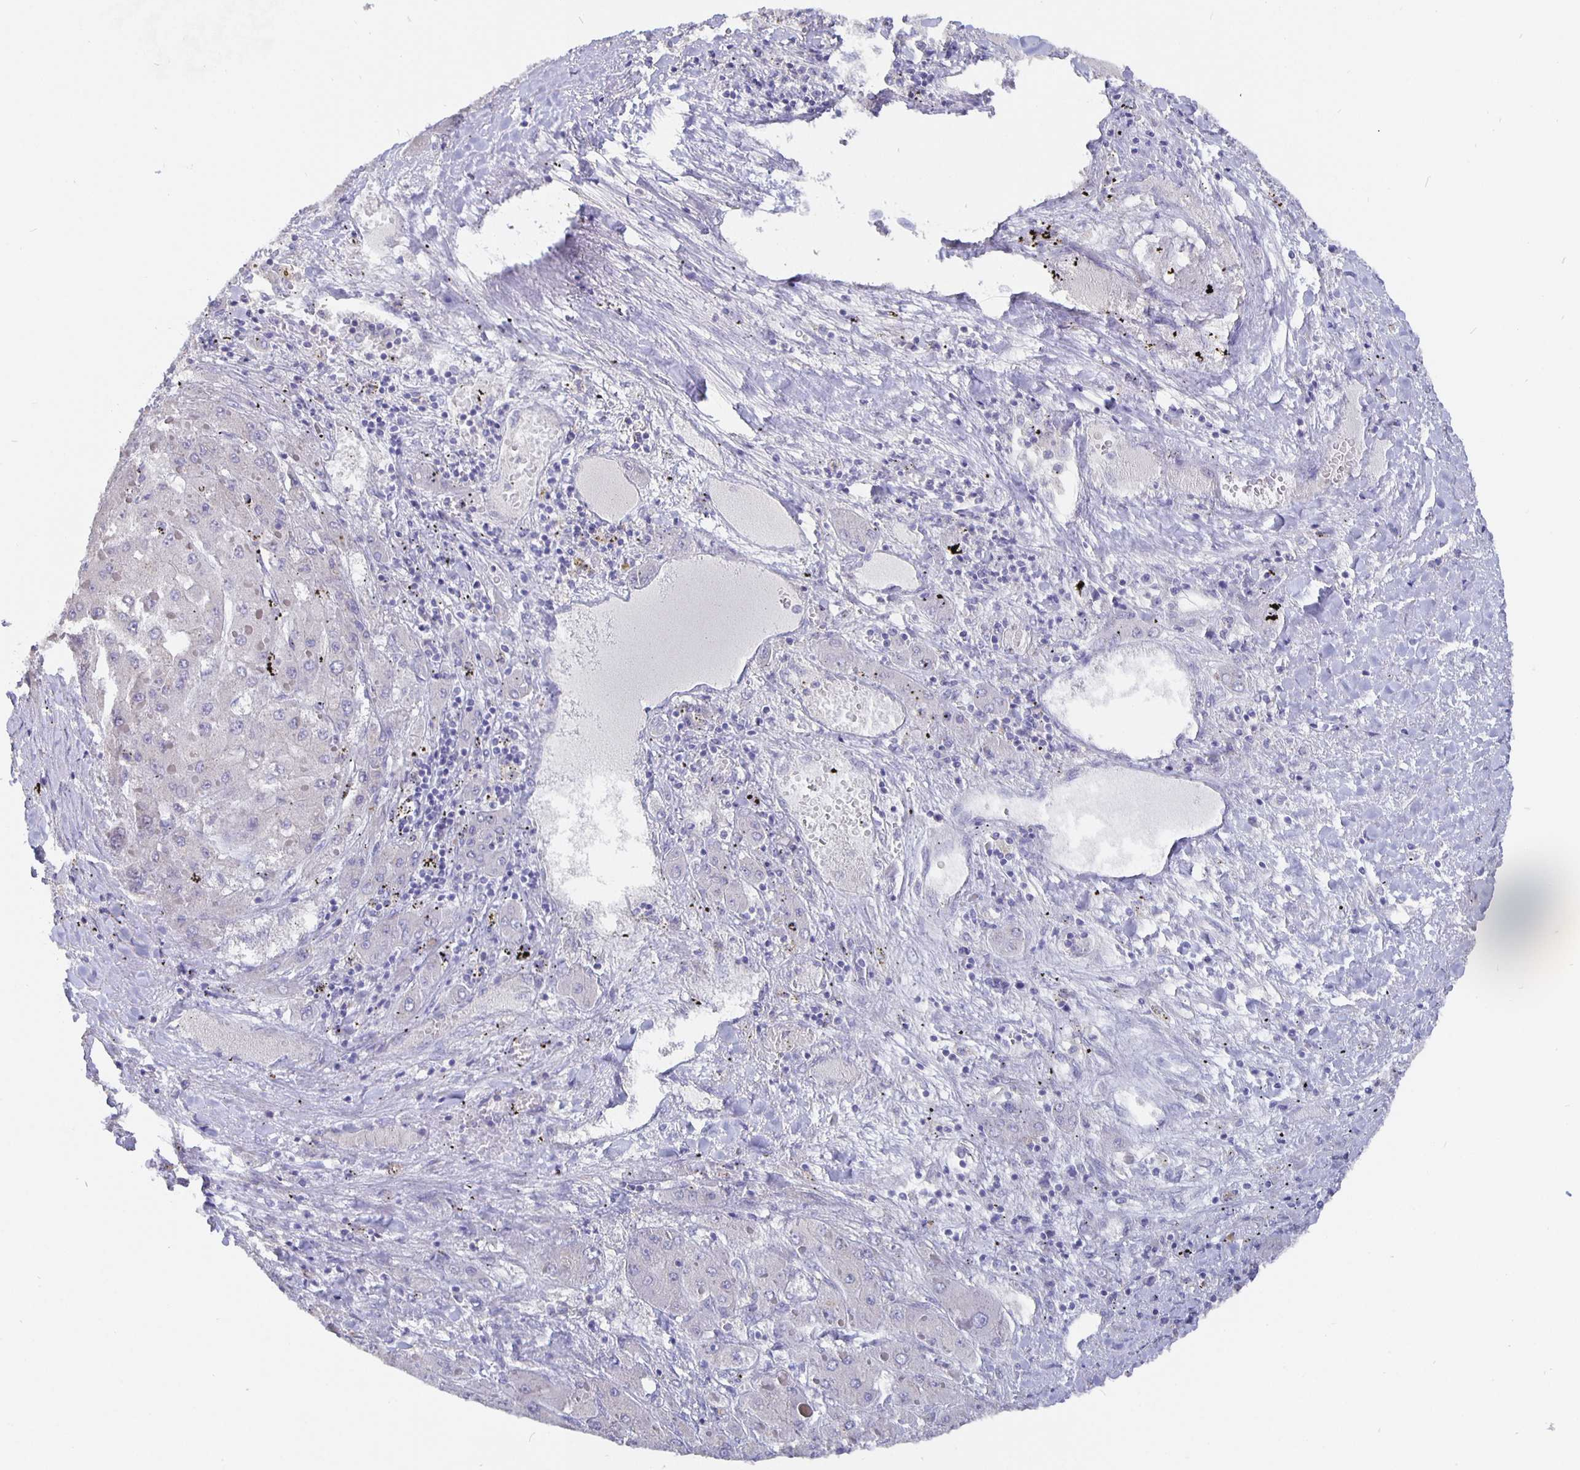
{"staining": {"intensity": "negative", "quantity": "none", "location": "none"}, "tissue": "liver cancer", "cell_type": "Tumor cells", "image_type": "cancer", "snomed": [{"axis": "morphology", "description": "Carcinoma, Hepatocellular, NOS"}, {"axis": "topography", "description": "Liver"}], "caption": "IHC of human hepatocellular carcinoma (liver) displays no expression in tumor cells.", "gene": "CFAP74", "patient": {"sex": "female", "age": 73}}